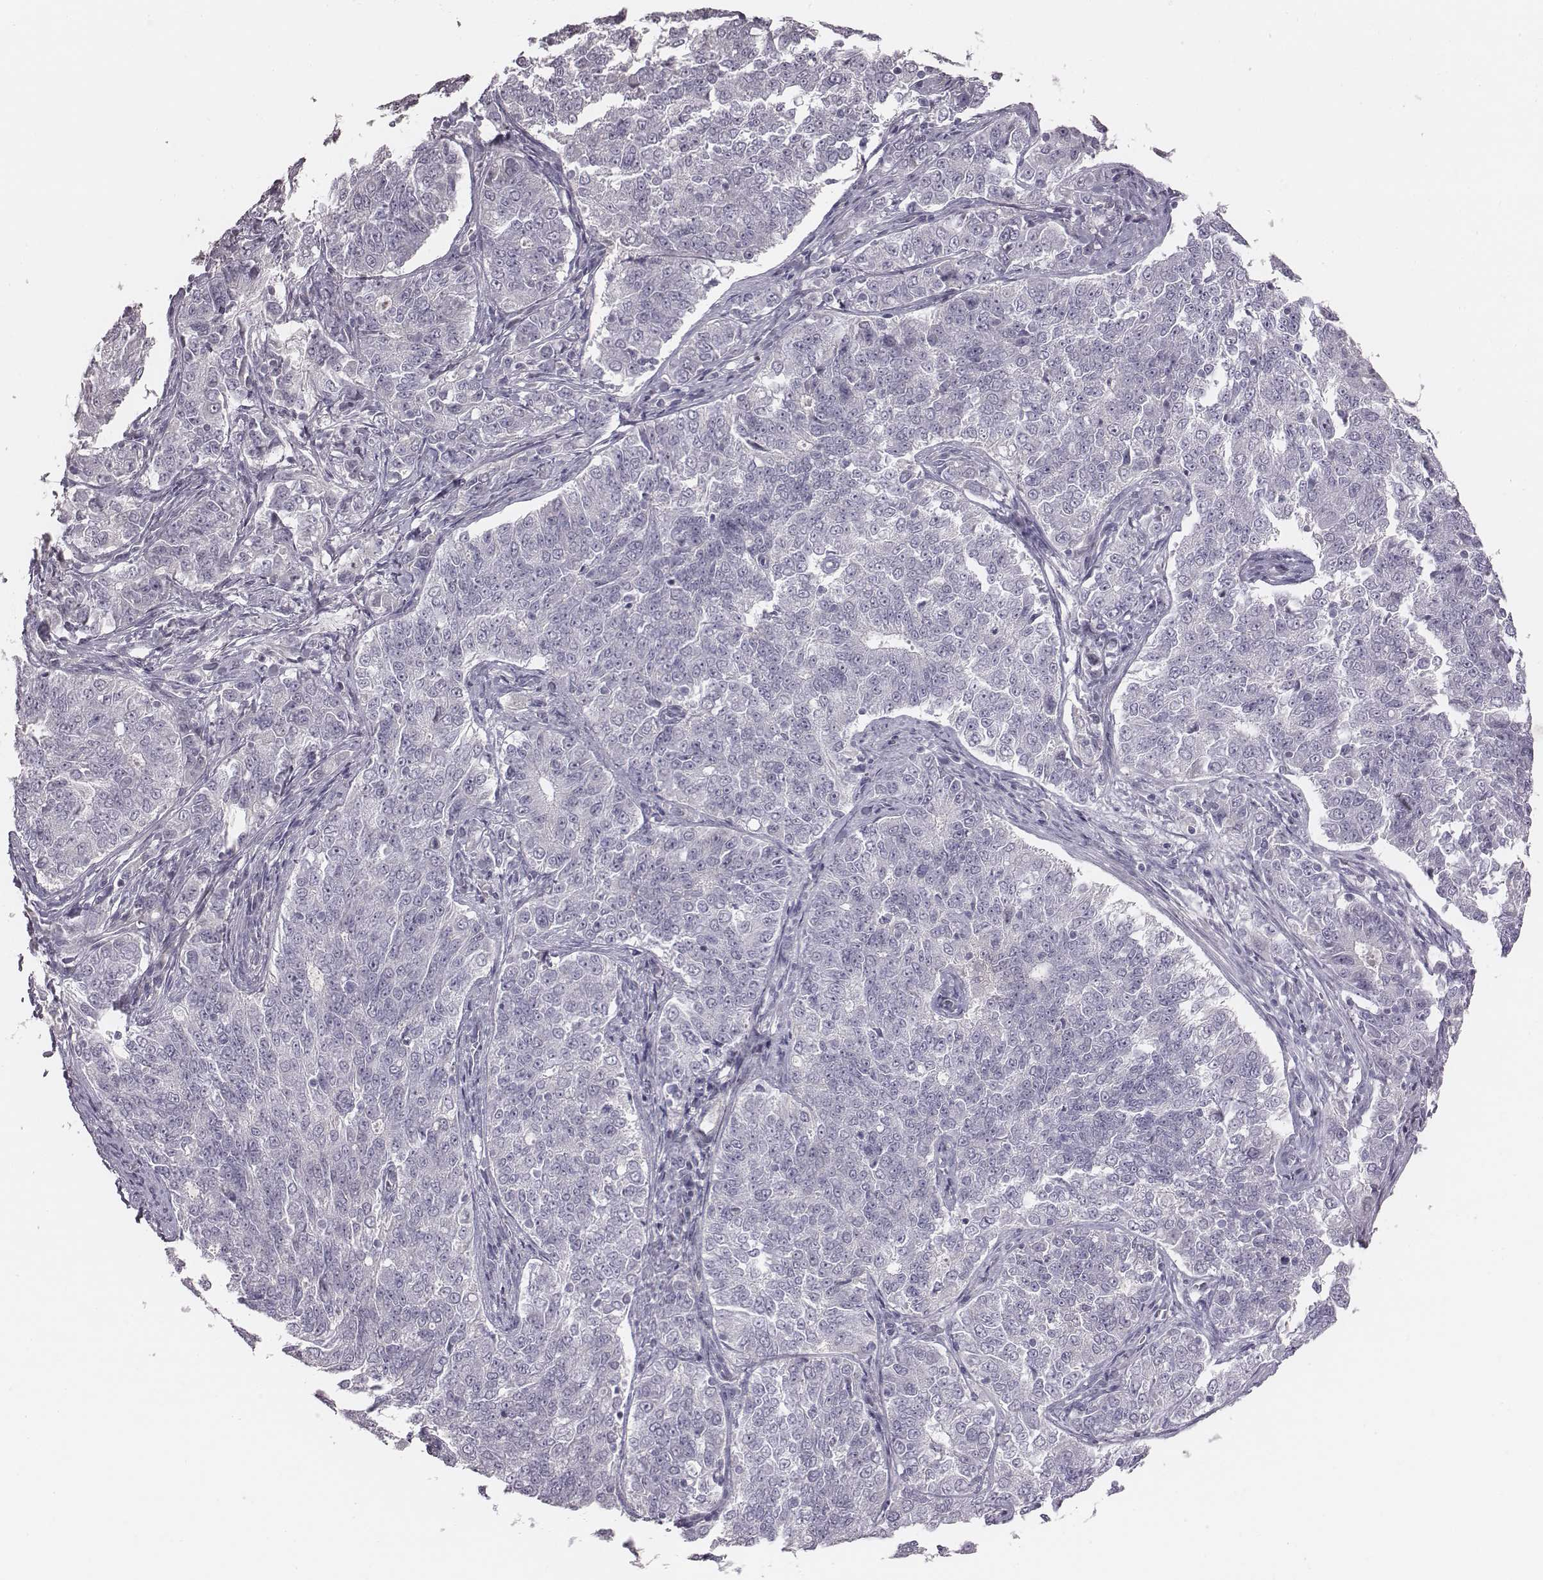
{"staining": {"intensity": "negative", "quantity": "none", "location": "none"}, "tissue": "endometrial cancer", "cell_type": "Tumor cells", "image_type": "cancer", "snomed": [{"axis": "morphology", "description": "Adenocarcinoma, NOS"}, {"axis": "topography", "description": "Endometrium"}], "caption": "DAB (3,3'-diaminobenzidine) immunohistochemical staining of human adenocarcinoma (endometrial) displays no significant expression in tumor cells.", "gene": "CACNG4", "patient": {"sex": "female", "age": 43}}